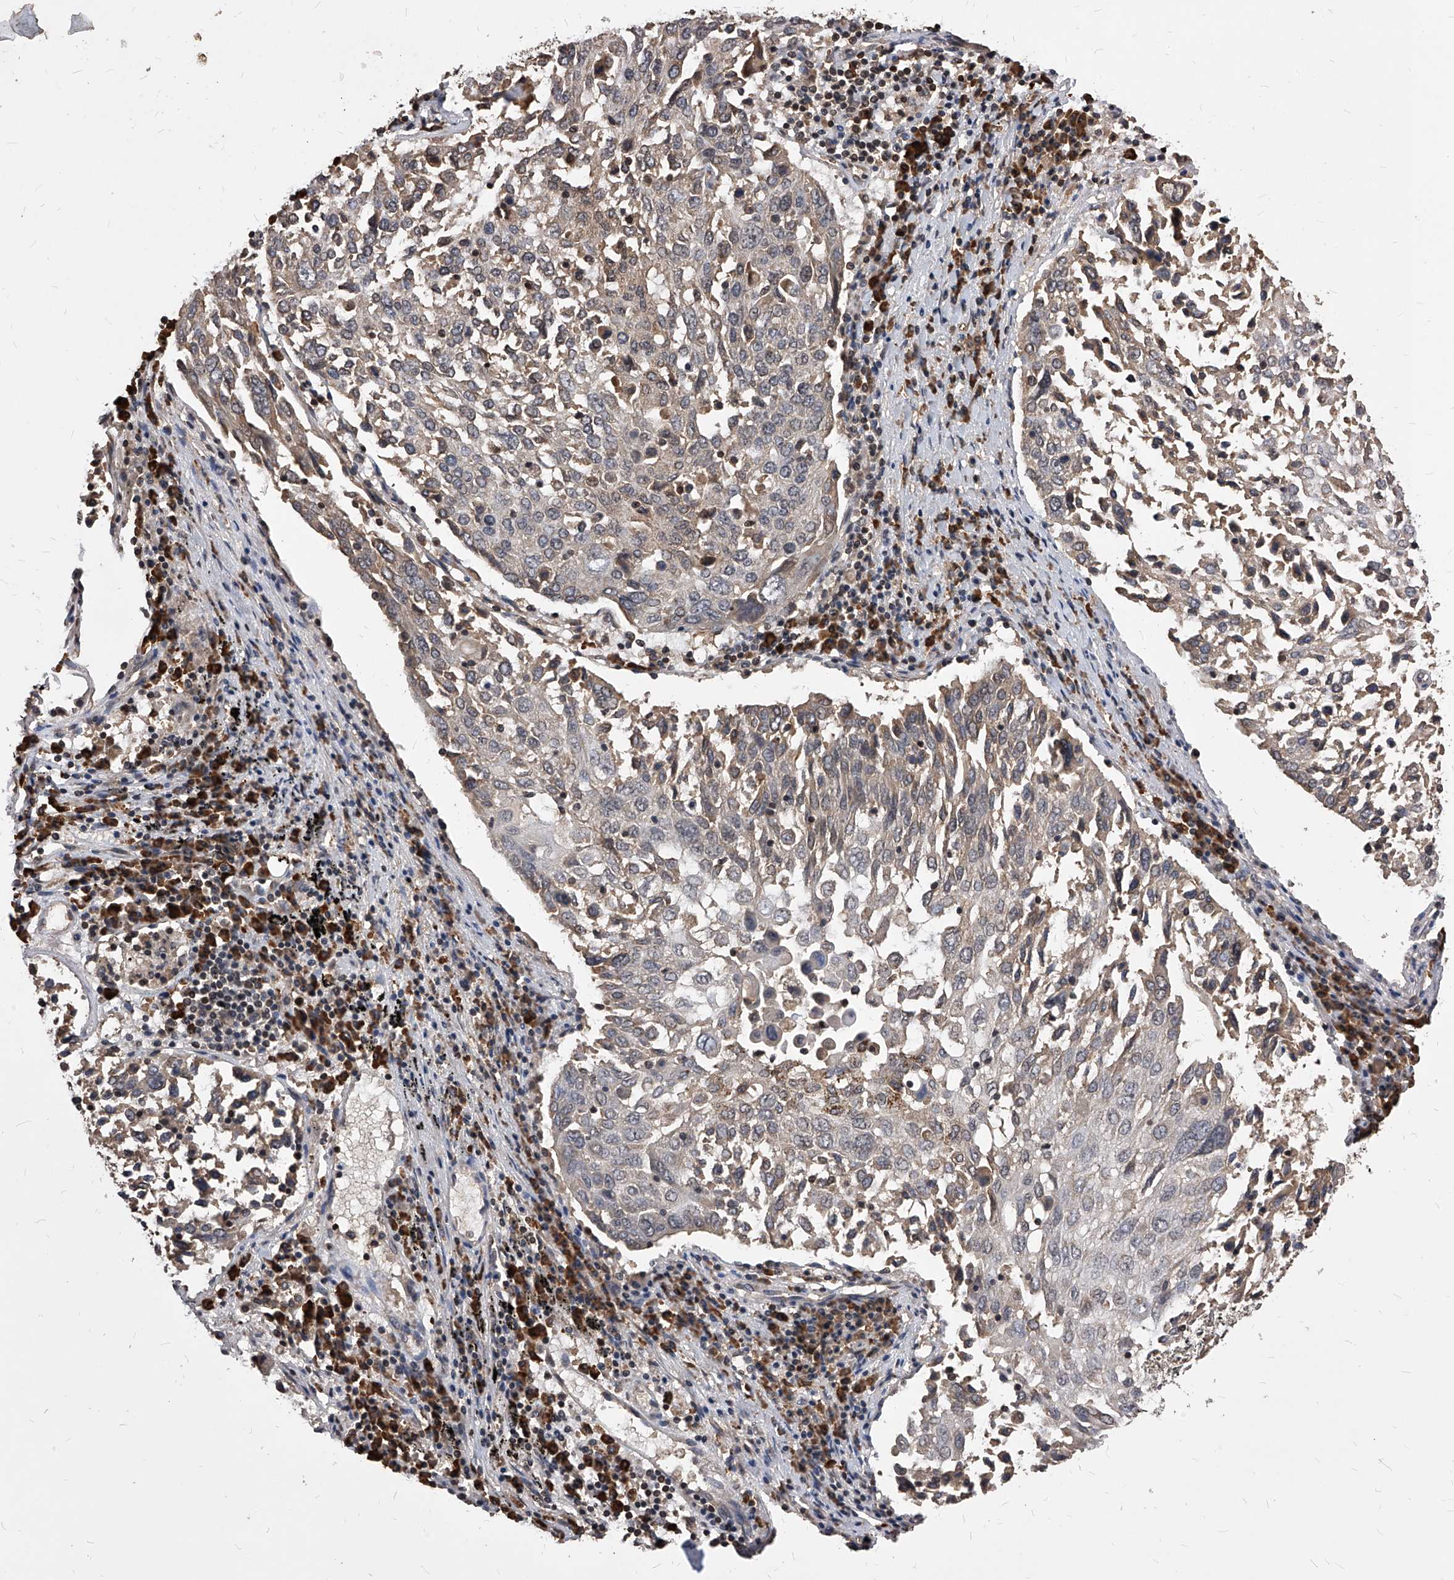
{"staining": {"intensity": "negative", "quantity": "none", "location": "none"}, "tissue": "lung cancer", "cell_type": "Tumor cells", "image_type": "cancer", "snomed": [{"axis": "morphology", "description": "Squamous cell carcinoma, NOS"}, {"axis": "topography", "description": "Lung"}], "caption": "Lung cancer (squamous cell carcinoma) stained for a protein using immunohistochemistry reveals no staining tumor cells.", "gene": "ID1", "patient": {"sex": "male", "age": 65}}